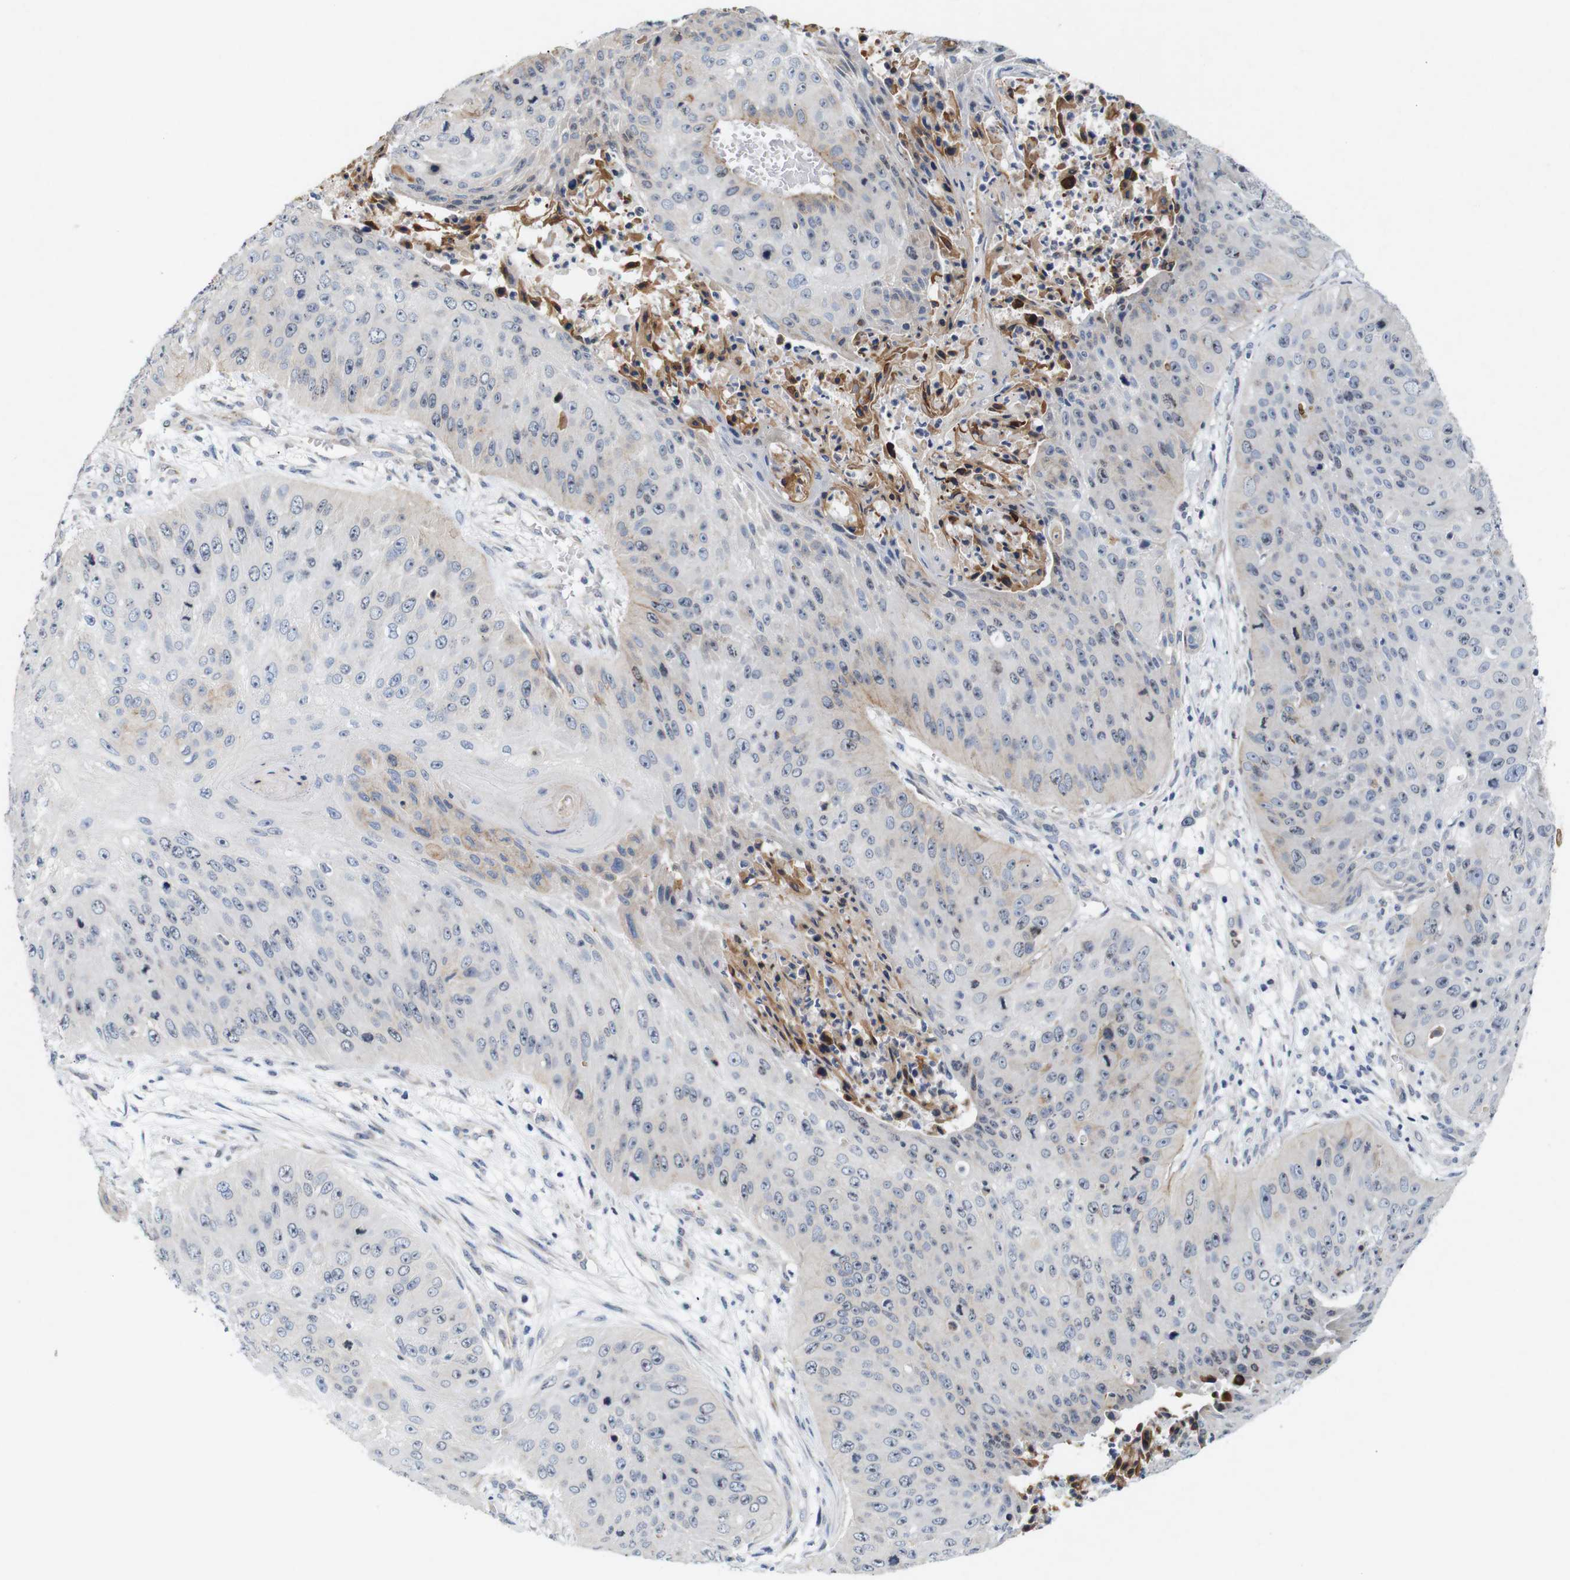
{"staining": {"intensity": "weak", "quantity": "<25%", "location": "cytoplasmic/membranous"}, "tissue": "skin cancer", "cell_type": "Tumor cells", "image_type": "cancer", "snomed": [{"axis": "morphology", "description": "Squamous cell carcinoma, NOS"}, {"axis": "topography", "description": "Skin"}], "caption": "Immunohistochemistry (IHC) micrograph of neoplastic tissue: human skin cancer stained with DAB displays no significant protein staining in tumor cells.", "gene": "CYB561", "patient": {"sex": "female", "age": 80}}